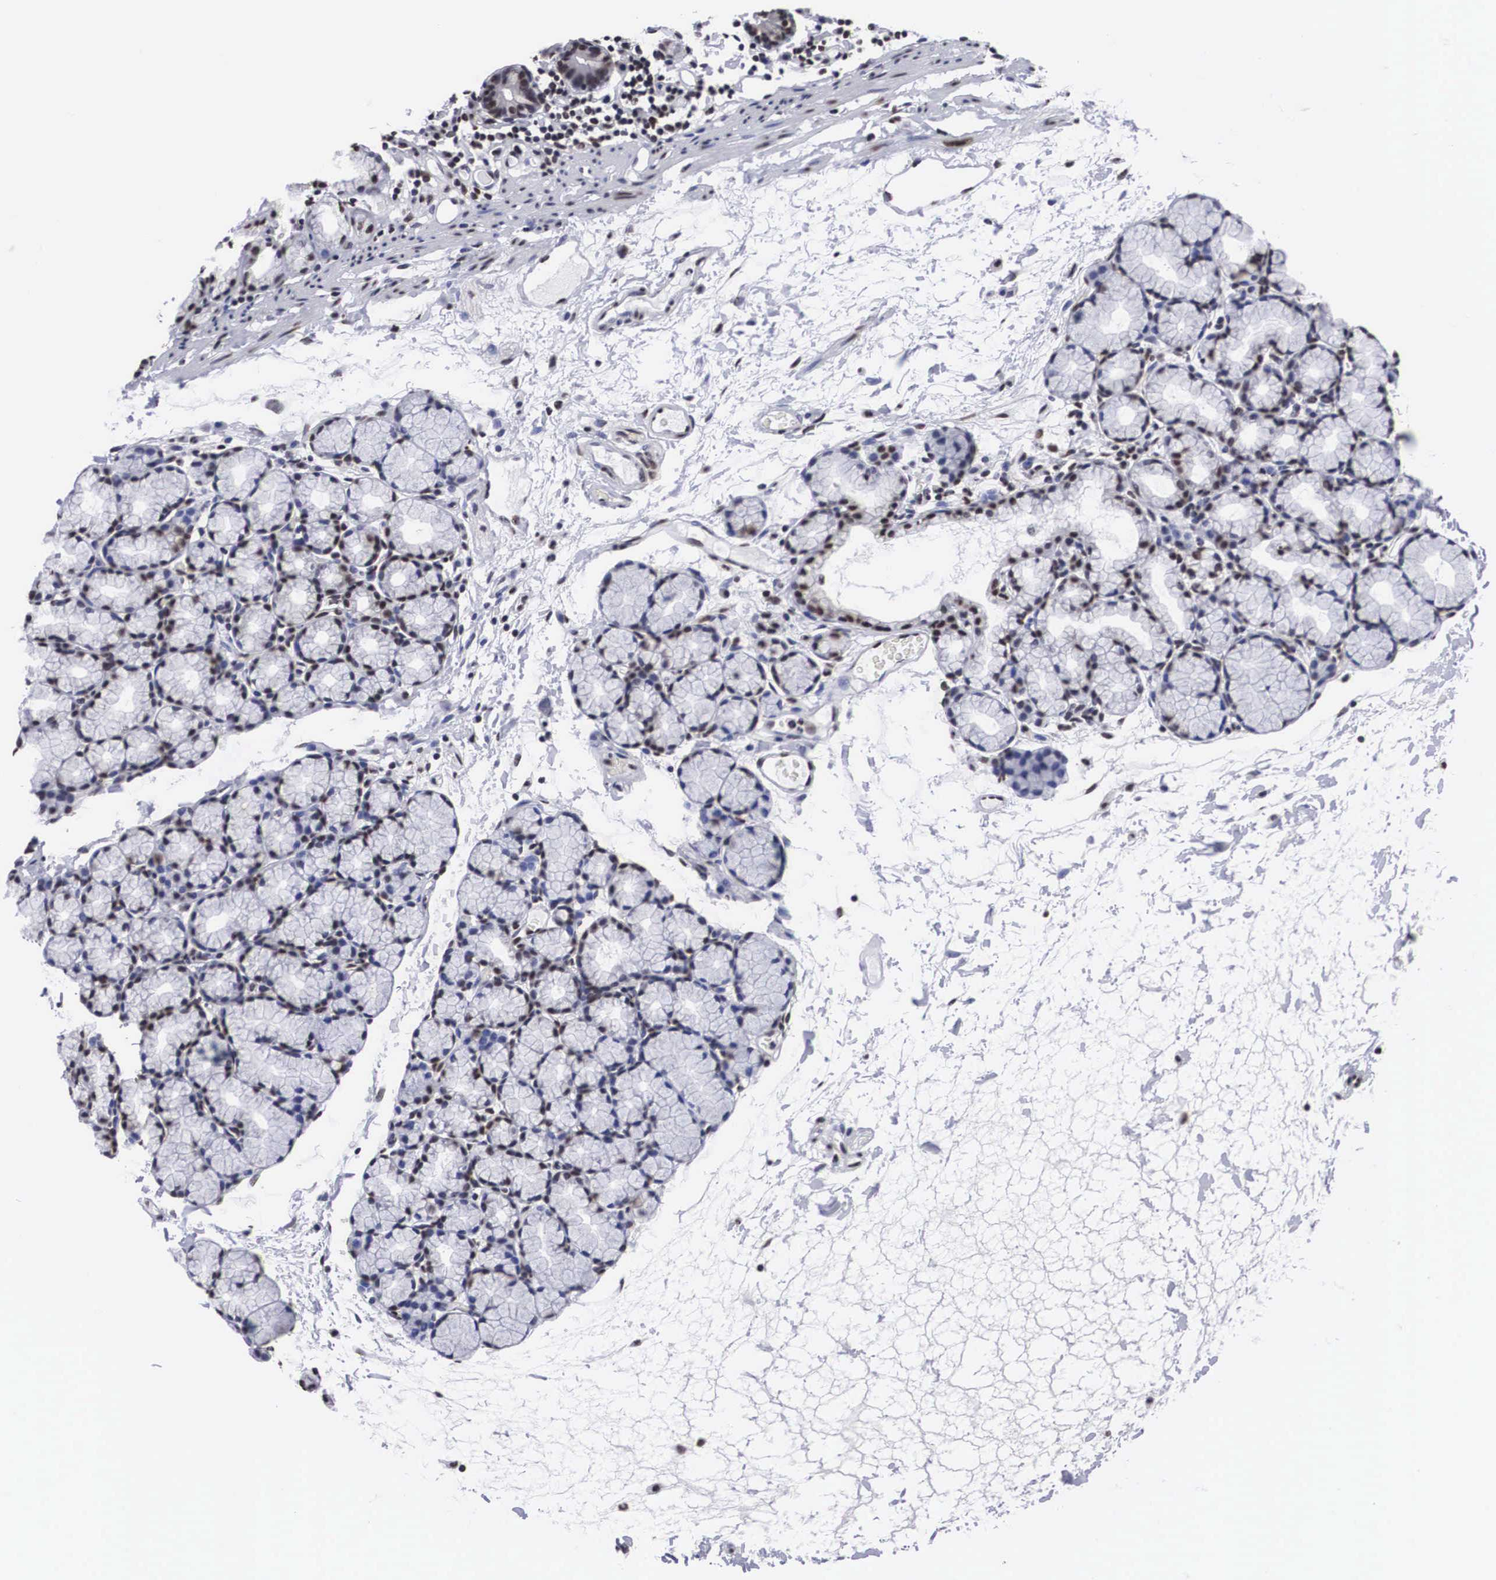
{"staining": {"intensity": "moderate", "quantity": ">75%", "location": "nuclear"}, "tissue": "duodenum", "cell_type": "Glandular cells", "image_type": "normal", "snomed": [{"axis": "morphology", "description": "Normal tissue, NOS"}, {"axis": "topography", "description": "Duodenum"}], "caption": "Immunohistochemistry micrograph of normal duodenum: duodenum stained using immunohistochemistry (IHC) demonstrates medium levels of moderate protein expression localized specifically in the nuclear of glandular cells, appearing as a nuclear brown color.", "gene": "ACIN1", "patient": {"sex": "female", "age": 48}}